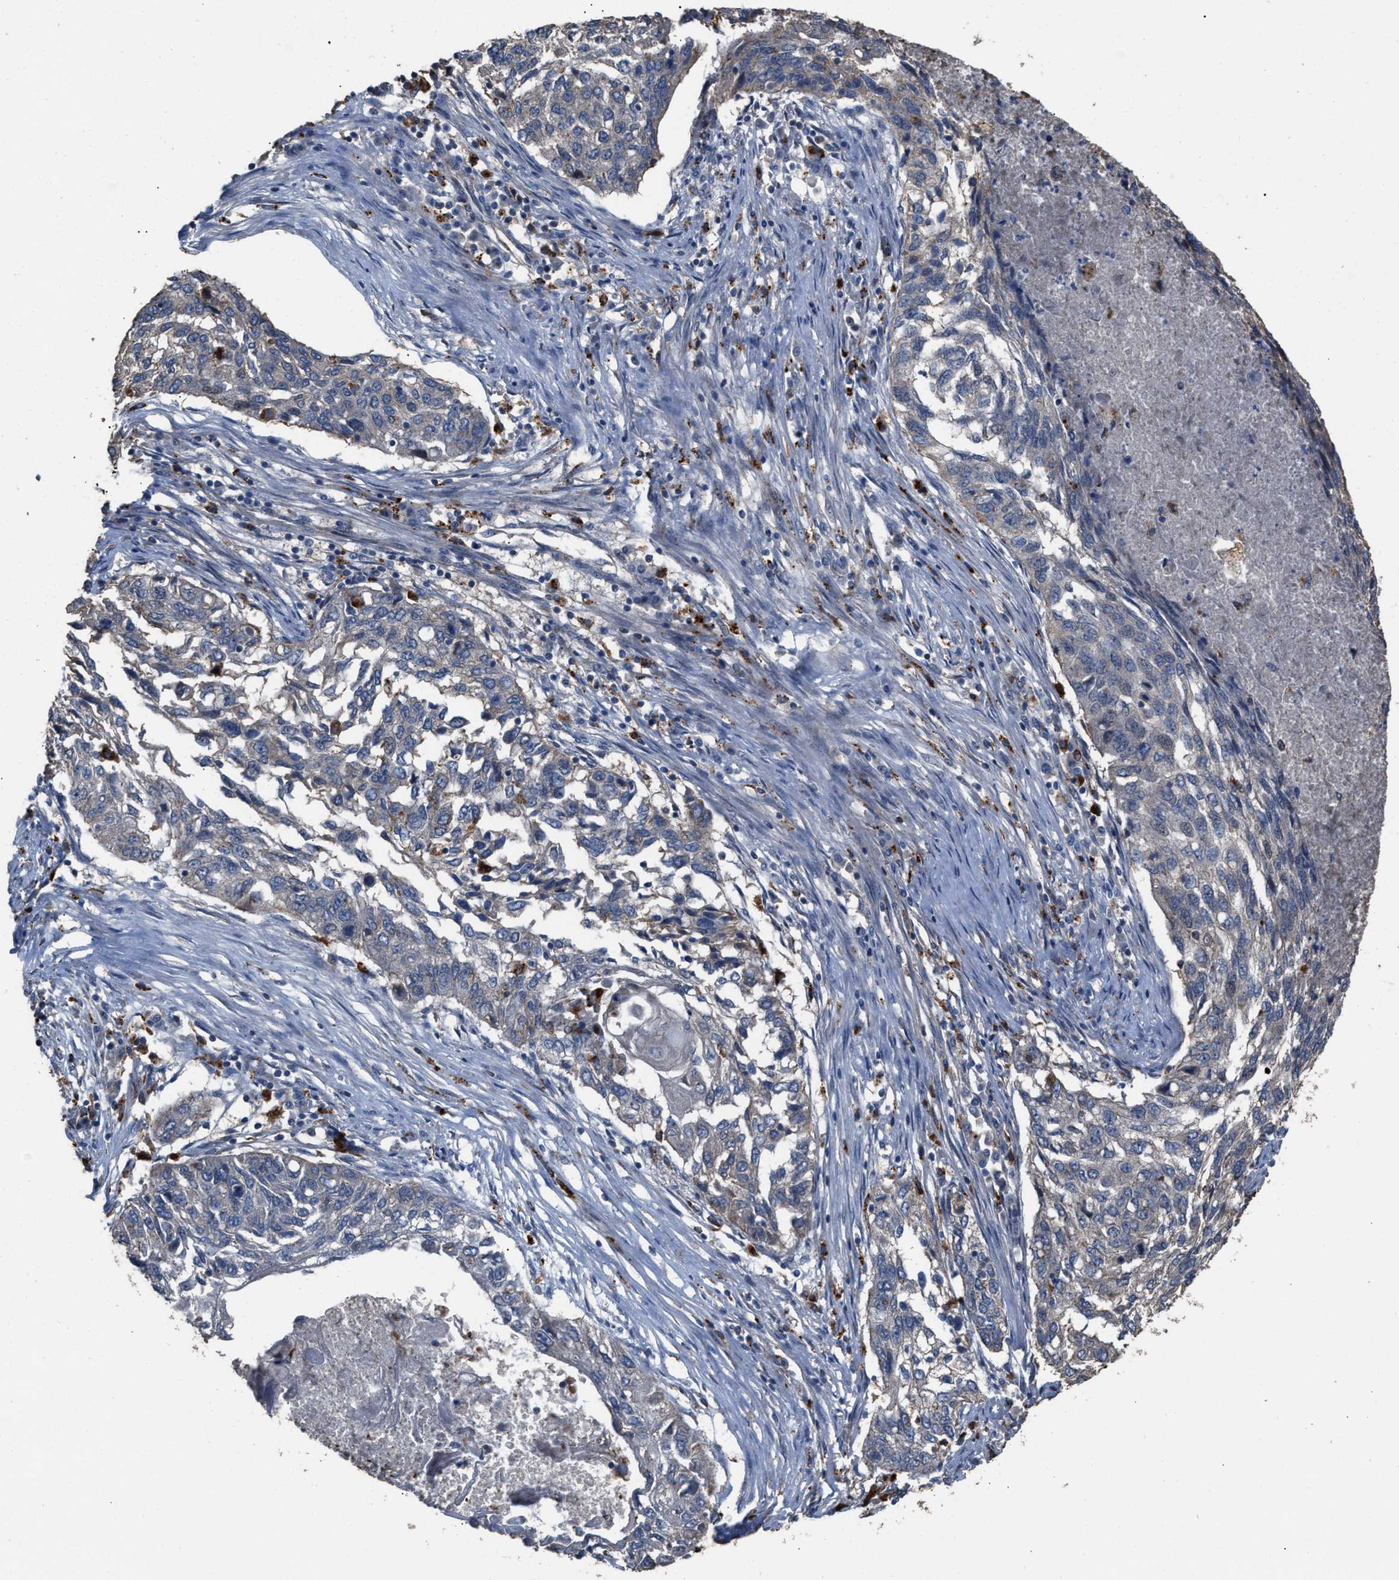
{"staining": {"intensity": "negative", "quantity": "none", "location": "none"}, "tissue": "lung cancer", "cell_type": "Tumor cells", "image_type": "cancer", "snomed": [{"axis": "morphology", "description": "Squamous cell carcinoma, NOS"}, {"axis": "topography", "description": "Lung"}], "caption": "Protein analysis of lung cancer reveals no significant staining in tumor cells.", "gene": "ELMO3", "patient": {"sex": "female", "age": 63}}